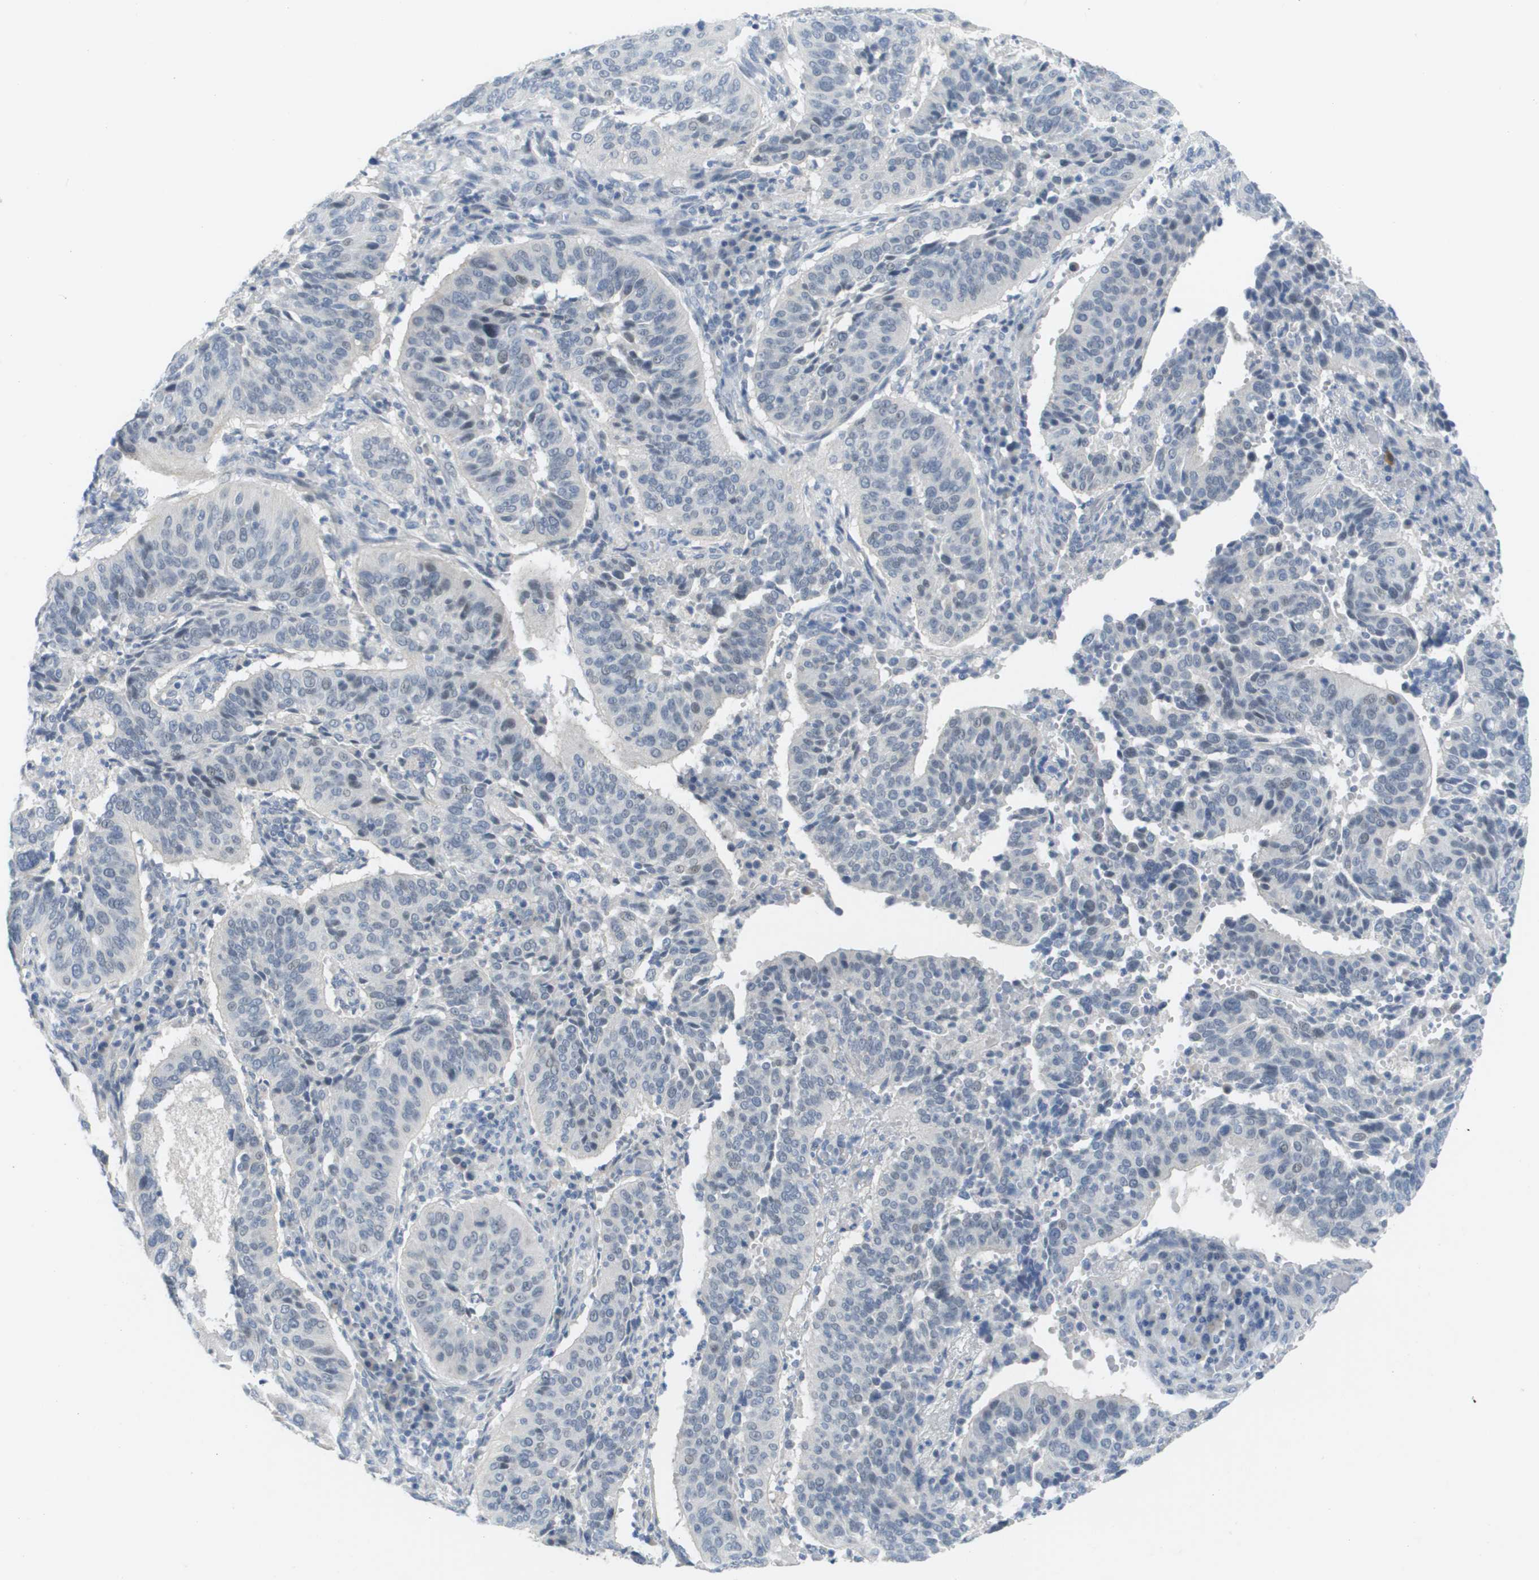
{"staining": {"intensity": "negative", "quantity": "none", "location": "none"}, "tissue": "cervical cancer", "cell_type": "Tumor cells", "image_type": "cancer", "snomed": [{"axis": "morphology", "description": "Normal tissue, NOS"}, {"axis": "morphology", "description": "Squamous cell carcinoma, NOS"}, {"axis": "topography", "description": "Cervix"}], "caption": "An IHC image of squamous cell carcinoma (cervical) is shown. There is no staining in tumor cells of squamous cell carcinoma (cervical).", "gene": "PDE4A", "patient": {"sex": "female", "age": 39}}